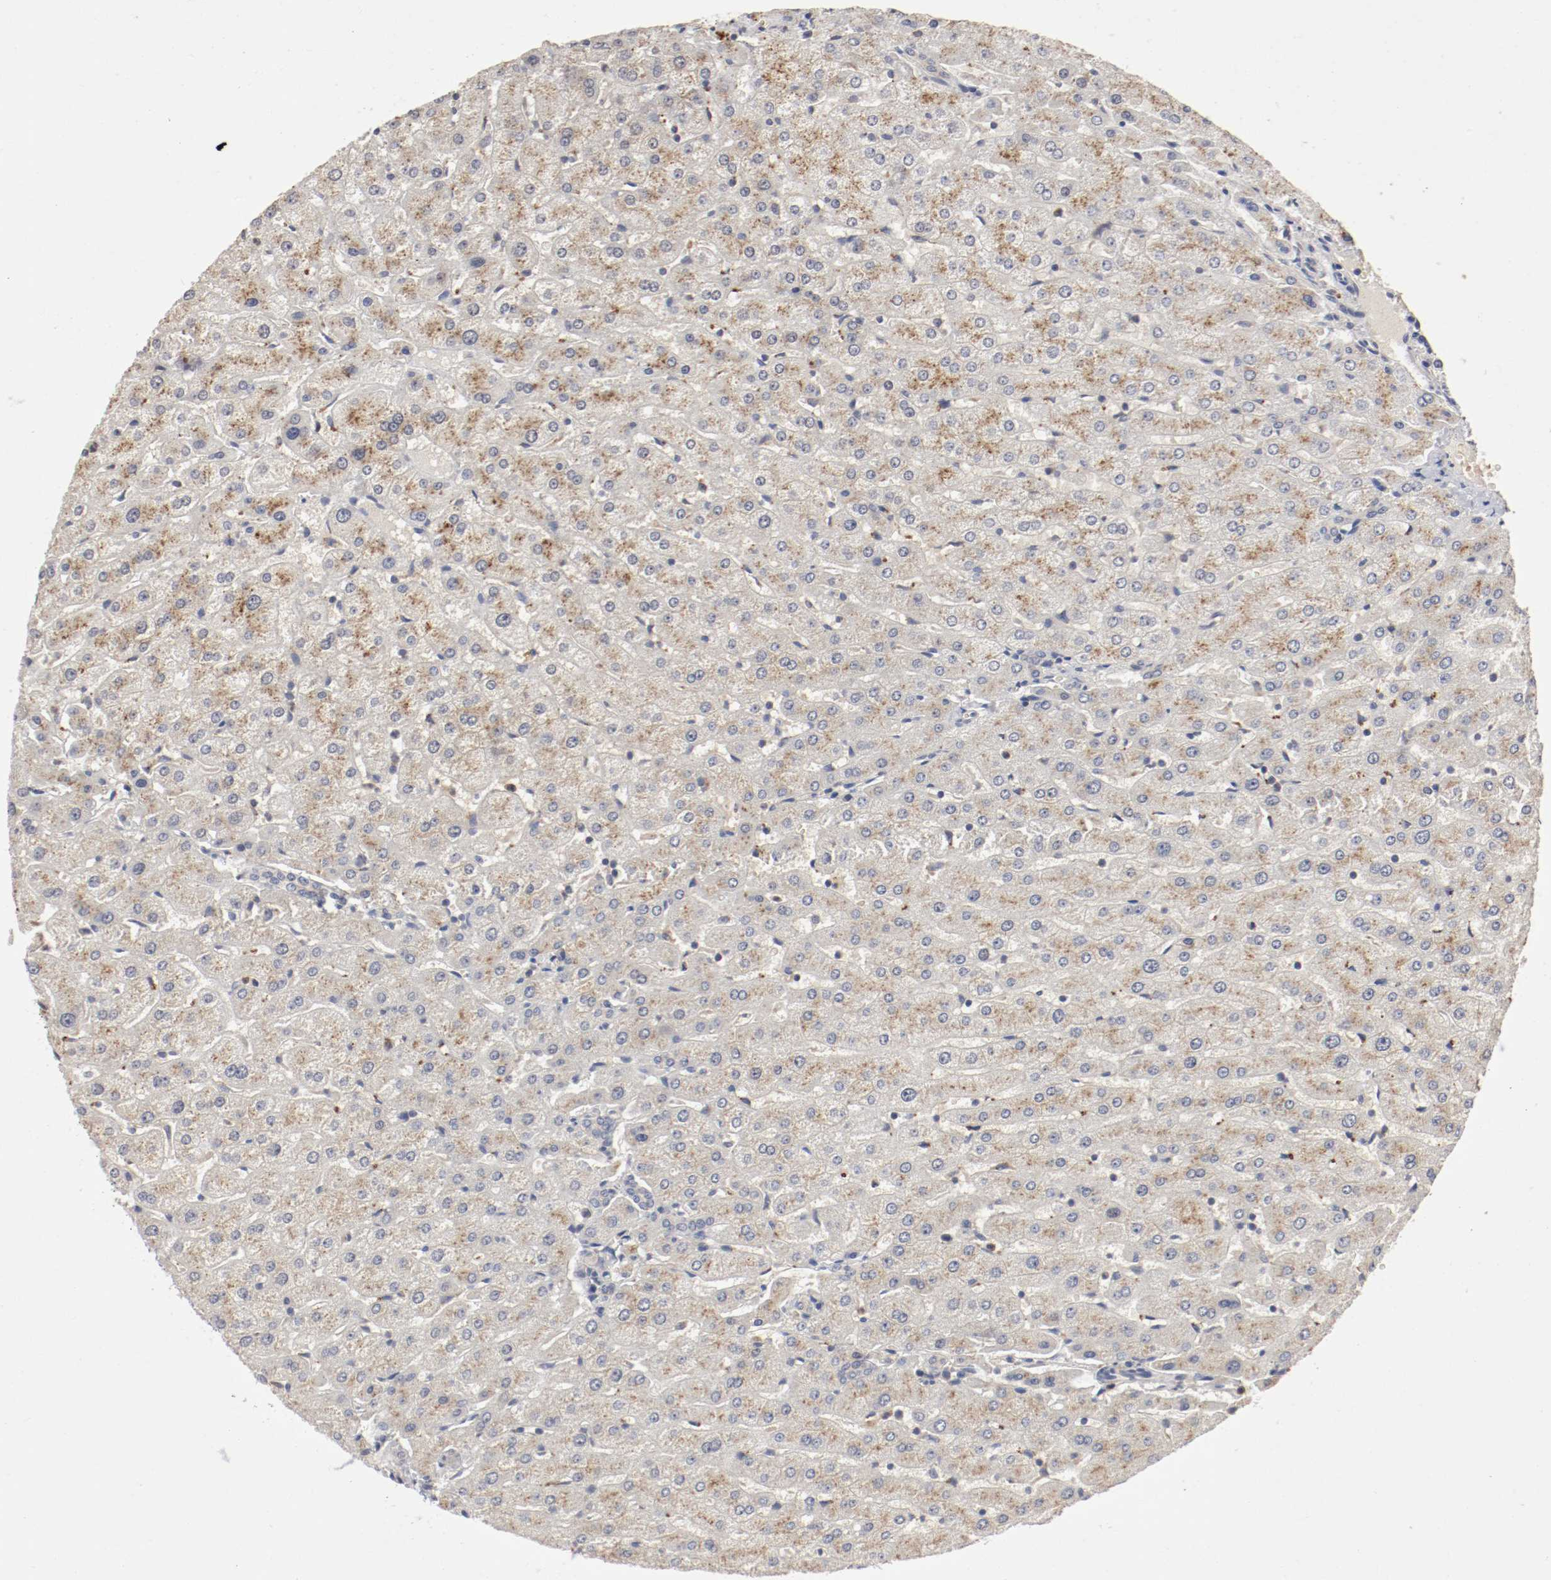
{"staining": {"intensity": "weak", "quantity": "<25%", "location": "cytoplasmic/membranous"}, "tissue": "liver", "cell_type": "Cholangiocytes", "image_type": "normal", "snomed": [{"axis": "morphology", "description": "Normal tissue, NOS"}, {"axis": "morphology", "description": "Fibrosis, NOS"}, {"axis": "topography", "description": "Liver"}], "caption": "Cholangiocytes are negative for protein expression in normal human liver. (DAB (3,3'-diaminobenzidine) IHC, high magnification).", "gene": "REN", "patient": {"sex": "female", "age": 29}}